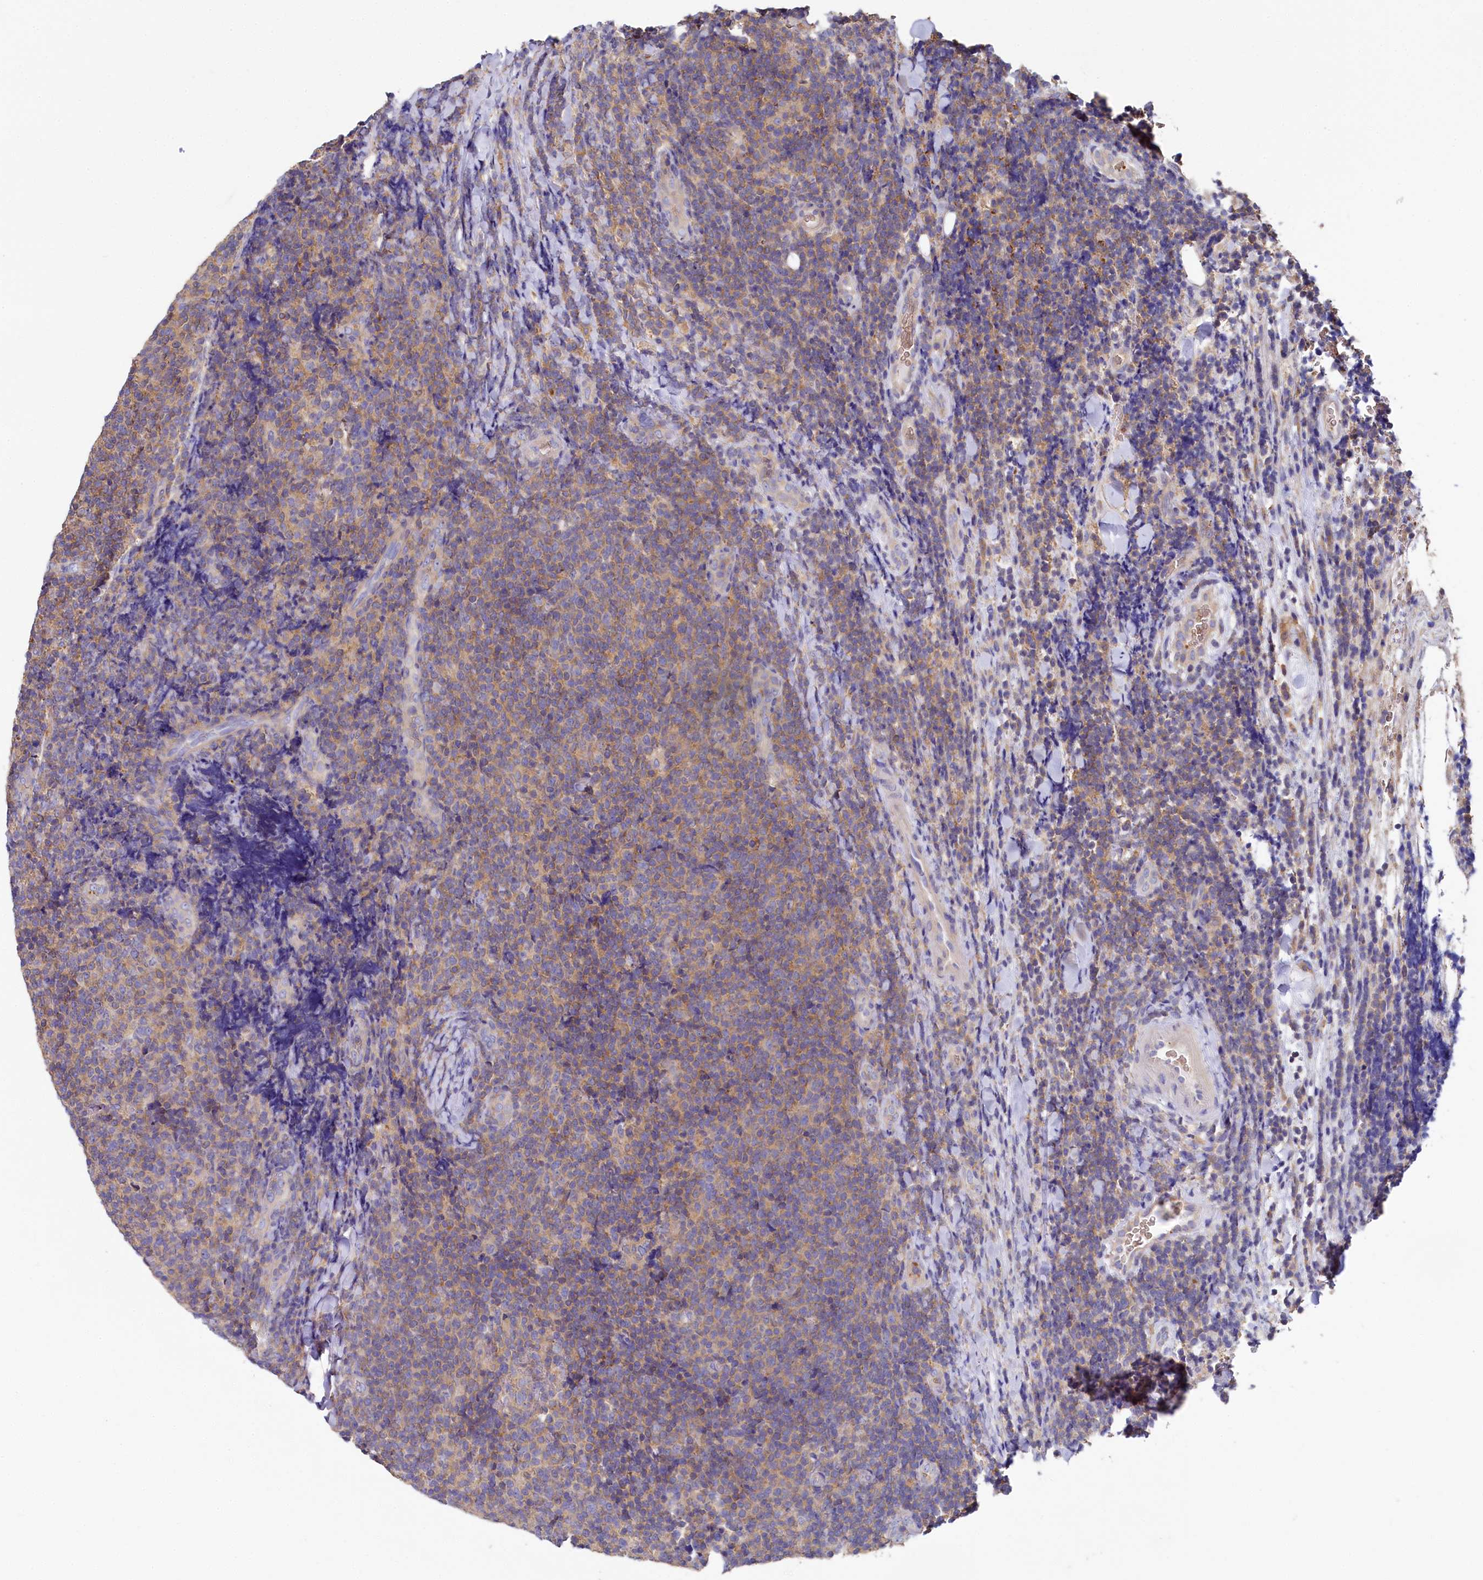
{"staining": {"intensity": "weak", "quantity": "25%-75%", "location": "cytoplasmic/membranous"}, "tissue": "lymphoma", "cell_type": "Tumor cells", "image_type": "cancer", "snomed": [{"axis": "morphology", "description": "Malignant lymphoma, non-Hodgkin's type, Low grade"}, {"axis": "topography", "description": "Lymph node"}], "caption": "Approximately 25%-75% of tumor cells in human malignant lymphoma, non-Hodgkin's type (low-grade) show weak cytoplasmic/membranous protein expression as visualized by brown immunohistochemical staining.", "gene": "PPIP5K1", "patient": {"sex": "male", "age": 66}}